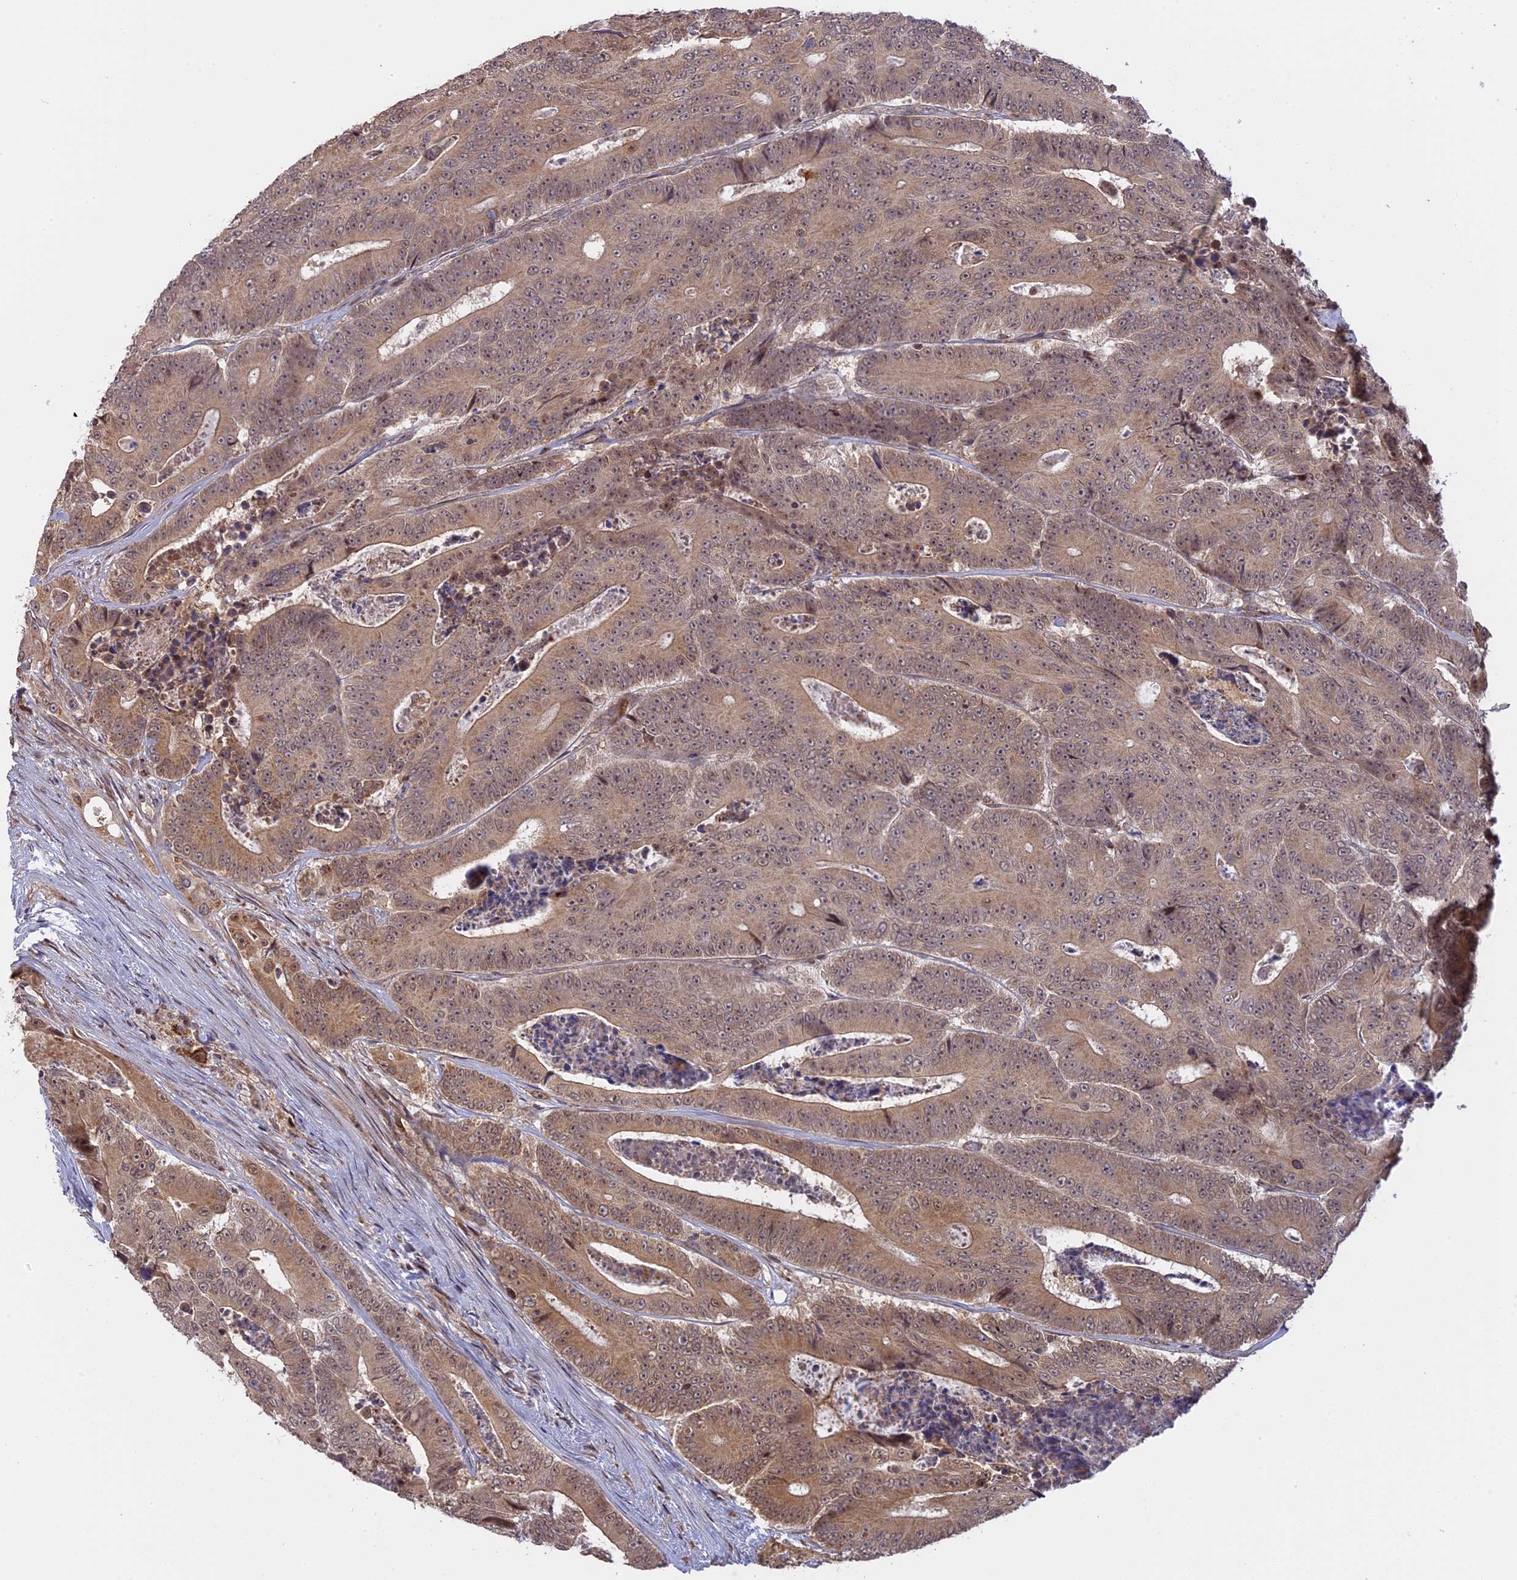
{"staining": {"intensity": "moderate", "quantity": ">75%", "location": "cytoplasmic/membranous,nuclear"}, "tissue": "colorectal cancer", "cell_type": "Tumor cells", "image_type": "cancer", "snomed": [{"axis": "morphology", "description": "Adenocarcinoma, NOS"}, {"axis": "topography", "description": "Colon"}], "caption": "IHC of human adenocarcinoma (colorectal) shows medium levels of moderate cytoplasmic/membranous and nuclear expression in approximately >75% of tumor cells.", "gene": "GSKIP", "patient": {"sex": "male", "age": 83}}